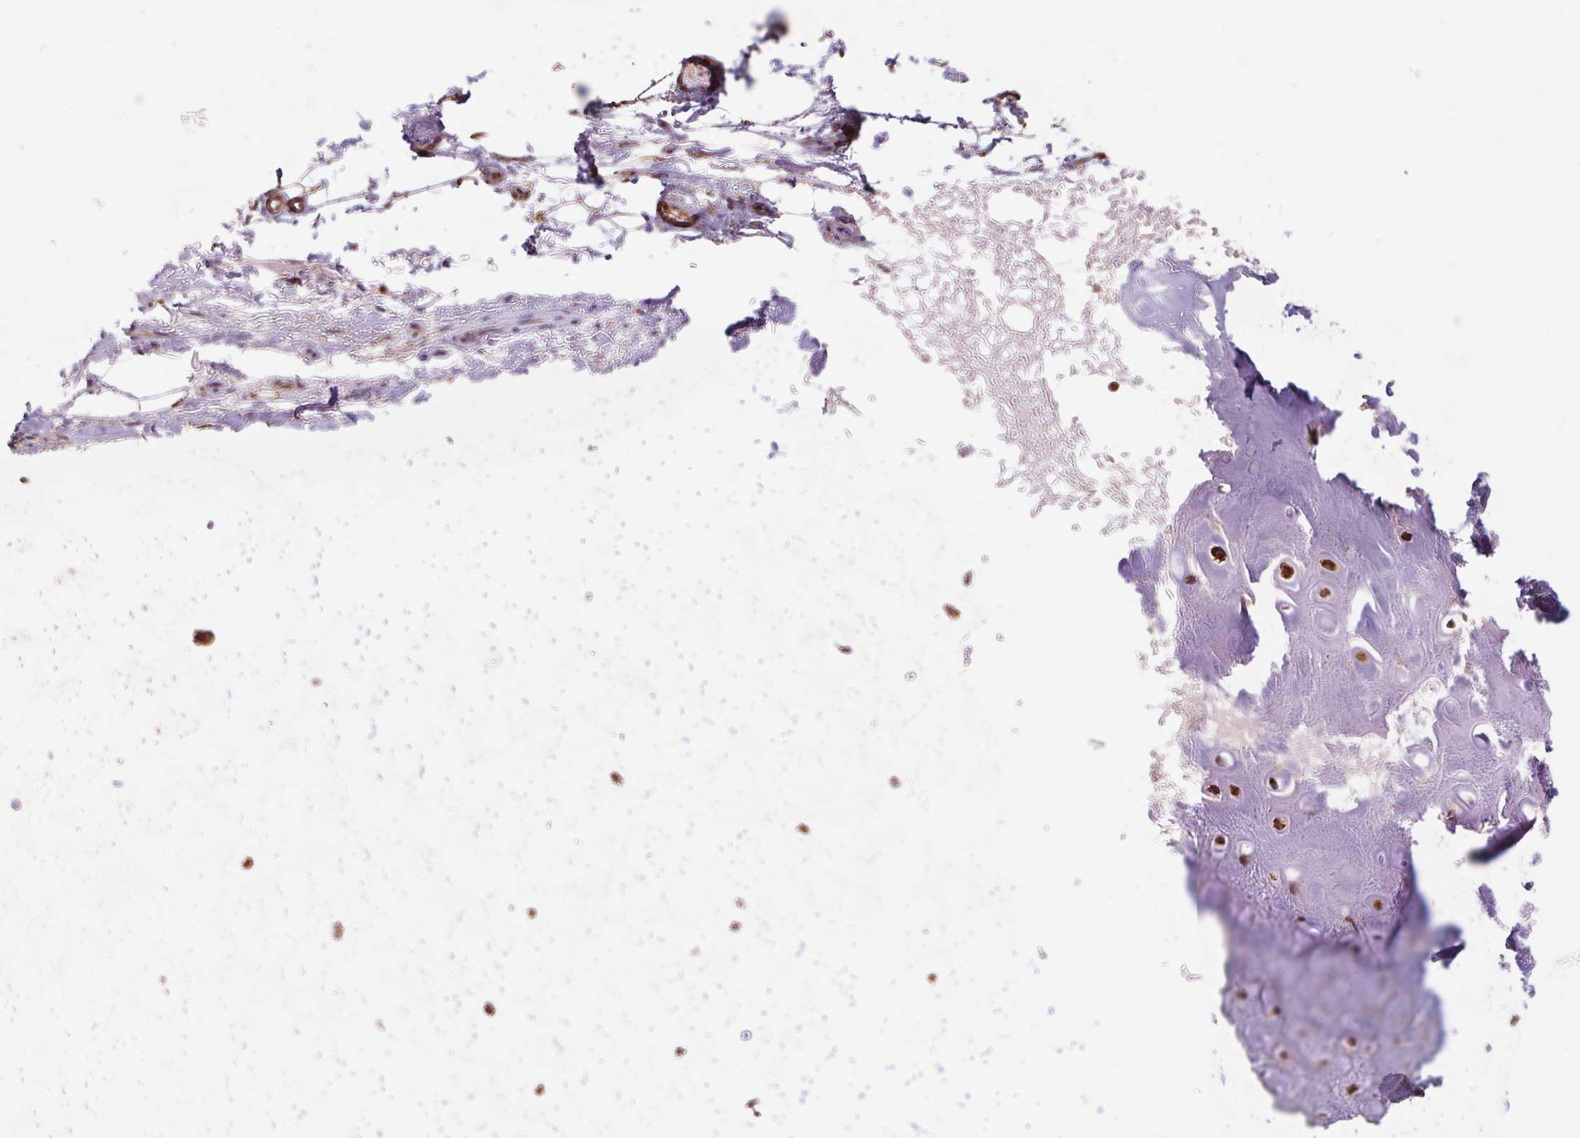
{"staining": {"intensity": "strong", "quantity": ">75%", "location": "nuclear"}, "tissue": "soft tissue", "cell_type": "Chondrocytes", "image_type": "normal", "snomed": [{"axis": "morphology", "description": "Normal tissue, NOS"}, {"axis": "topography", "description": "Cartilage tissue"}], "caption": "Protein expression analysis of benign human soft tissue reveals strong nuclear positivity in about >75% of chondrocytes.", "gene": "URM1", "patient": {"sex": "male", "age": 65}}